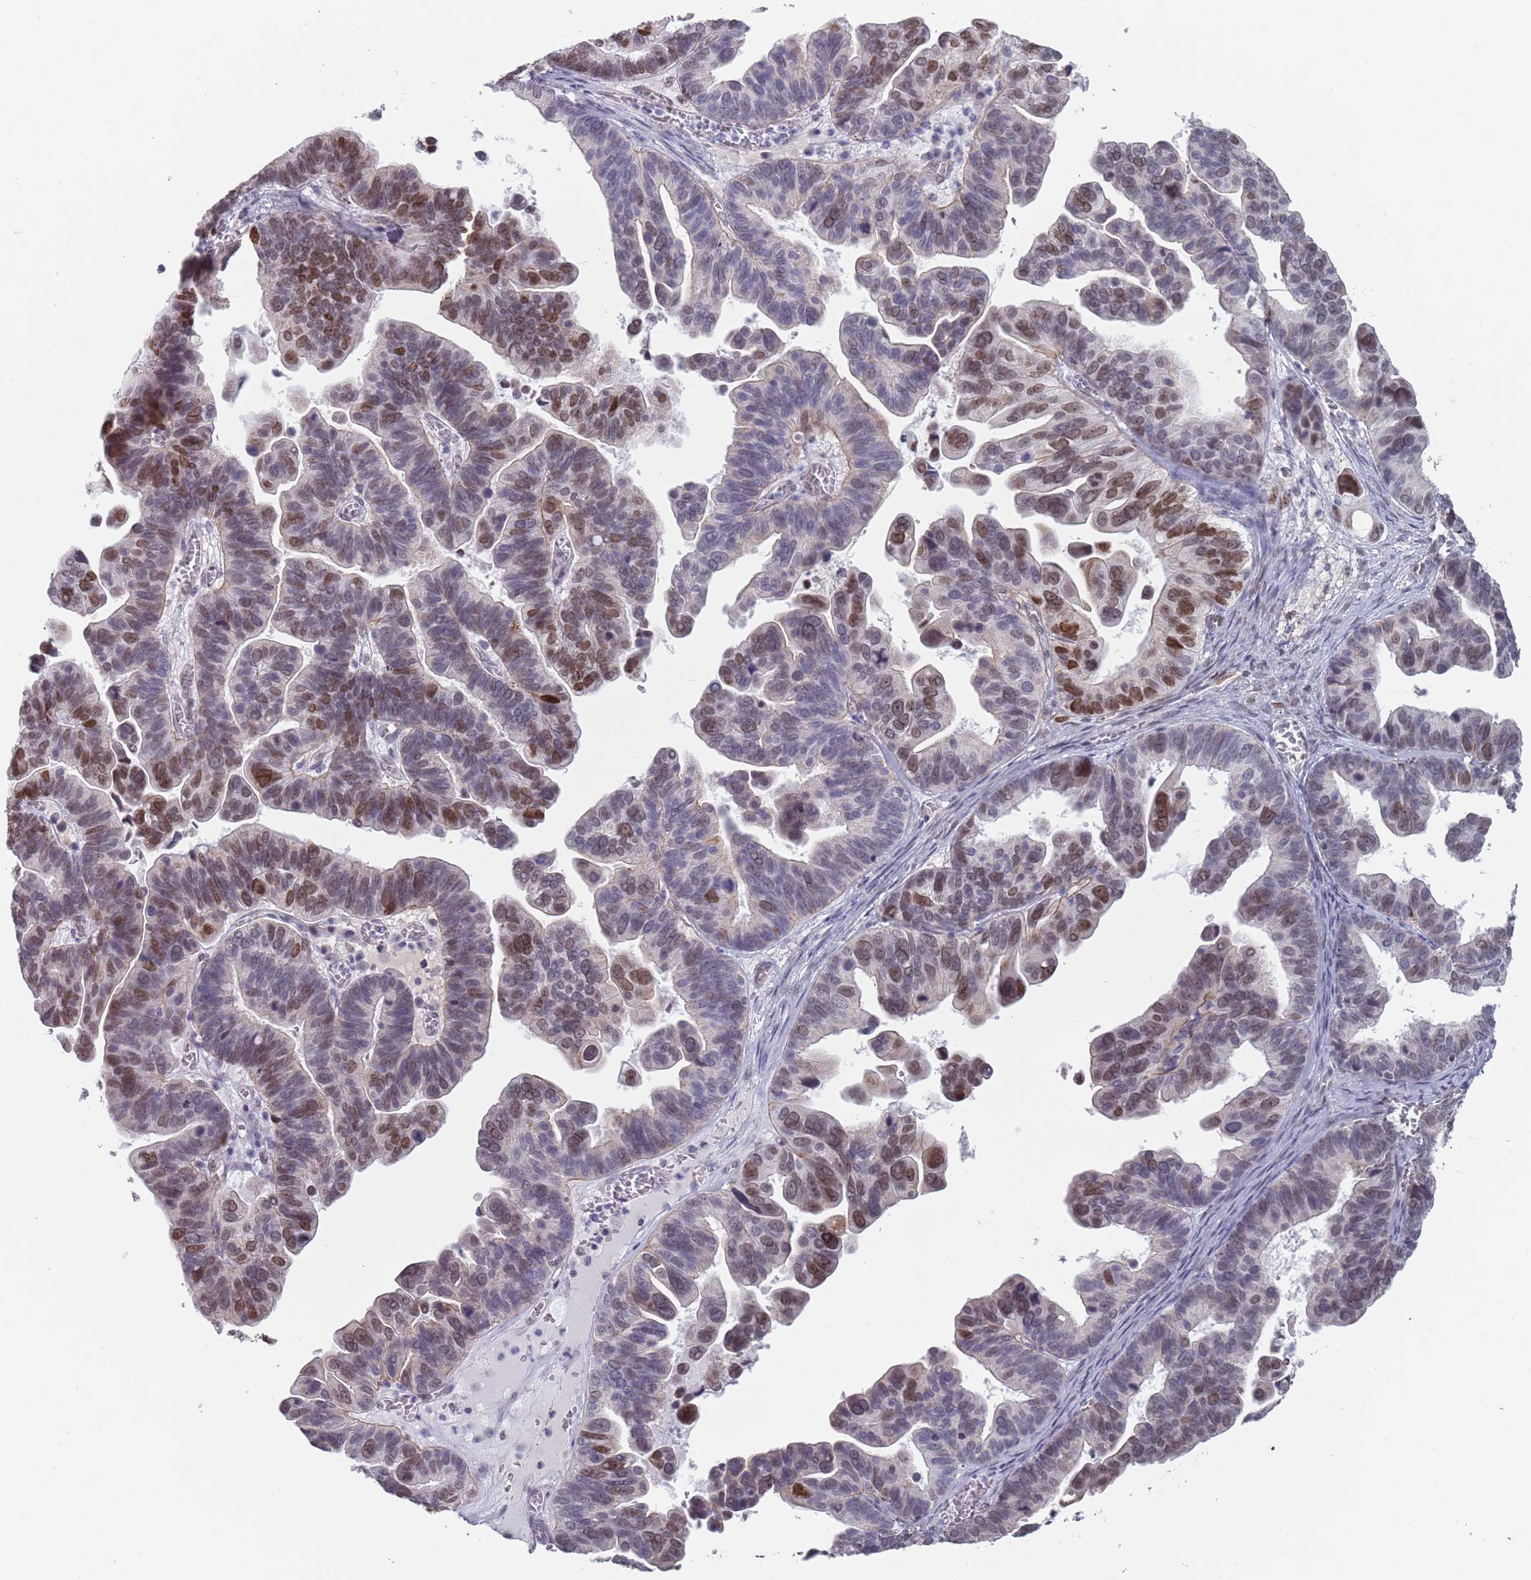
{"staining": {"intensity": "moderate", "quantity": "<25%", "location": "nuclear"}, "tissue": "ovarian cancer", "cell_type": "Tumor cells", "image_type": "cancer", "snomed": [{"axis": "morphology", "description": "Cystadenocarcinoma, serous, NOS"}, {"axis": "topography", "description": "Ovary"}], "caption": "The photomicrograph displays immunohistochemical staining of ovarian cancer. There is moderate nuclear expression is appreciated in approximately <25% of tumor cells. (brown staining indicates protein expression, while blue staining denotes nuclei).", "gene": "MFSD12", "patient": {"sex": "female", "age": 56}}